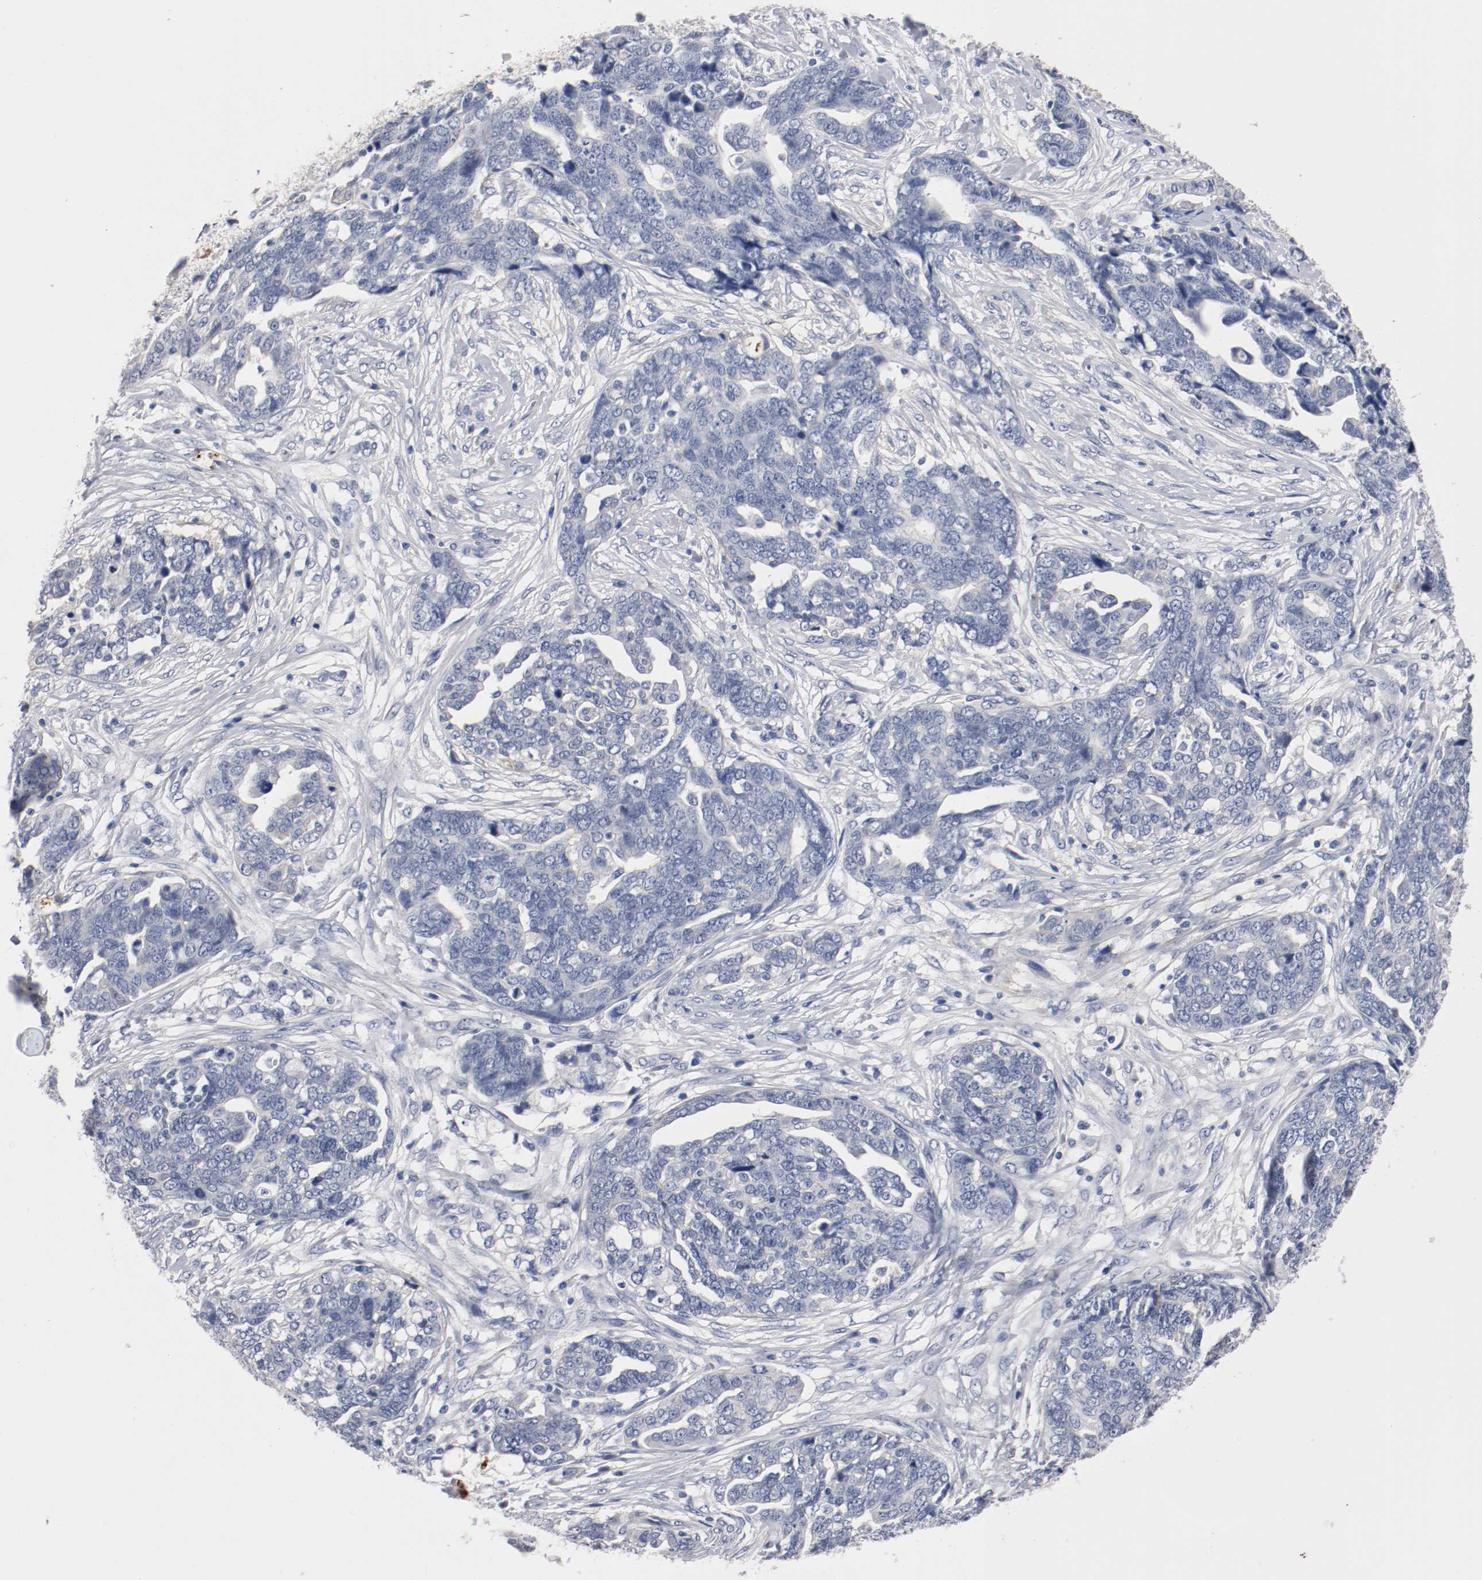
{"staining": {"intensity": "negative", "quantity": "none", "location": "none"}, "tissue": "ovarian cancer", "cell_type": "Tumor cells", "image_type": "cancer", "snomed": [{"axis": "morphology", "description": "Normal tissue, NOS"}, {"axis": "morphology", "description": "Cystadenocarcinoma, serous, NOS"}, {"axis": "topography", "description": "Fallopian tube"}, {"axis": "topography", "description": "Ovary"}], "caption": "Immunohistochemistry of ovarian serous cystadenocarcinoma reveals no positivity in tumor cells.", "gene": "TNC", "patient": {"sex": "female", "age": 56}}